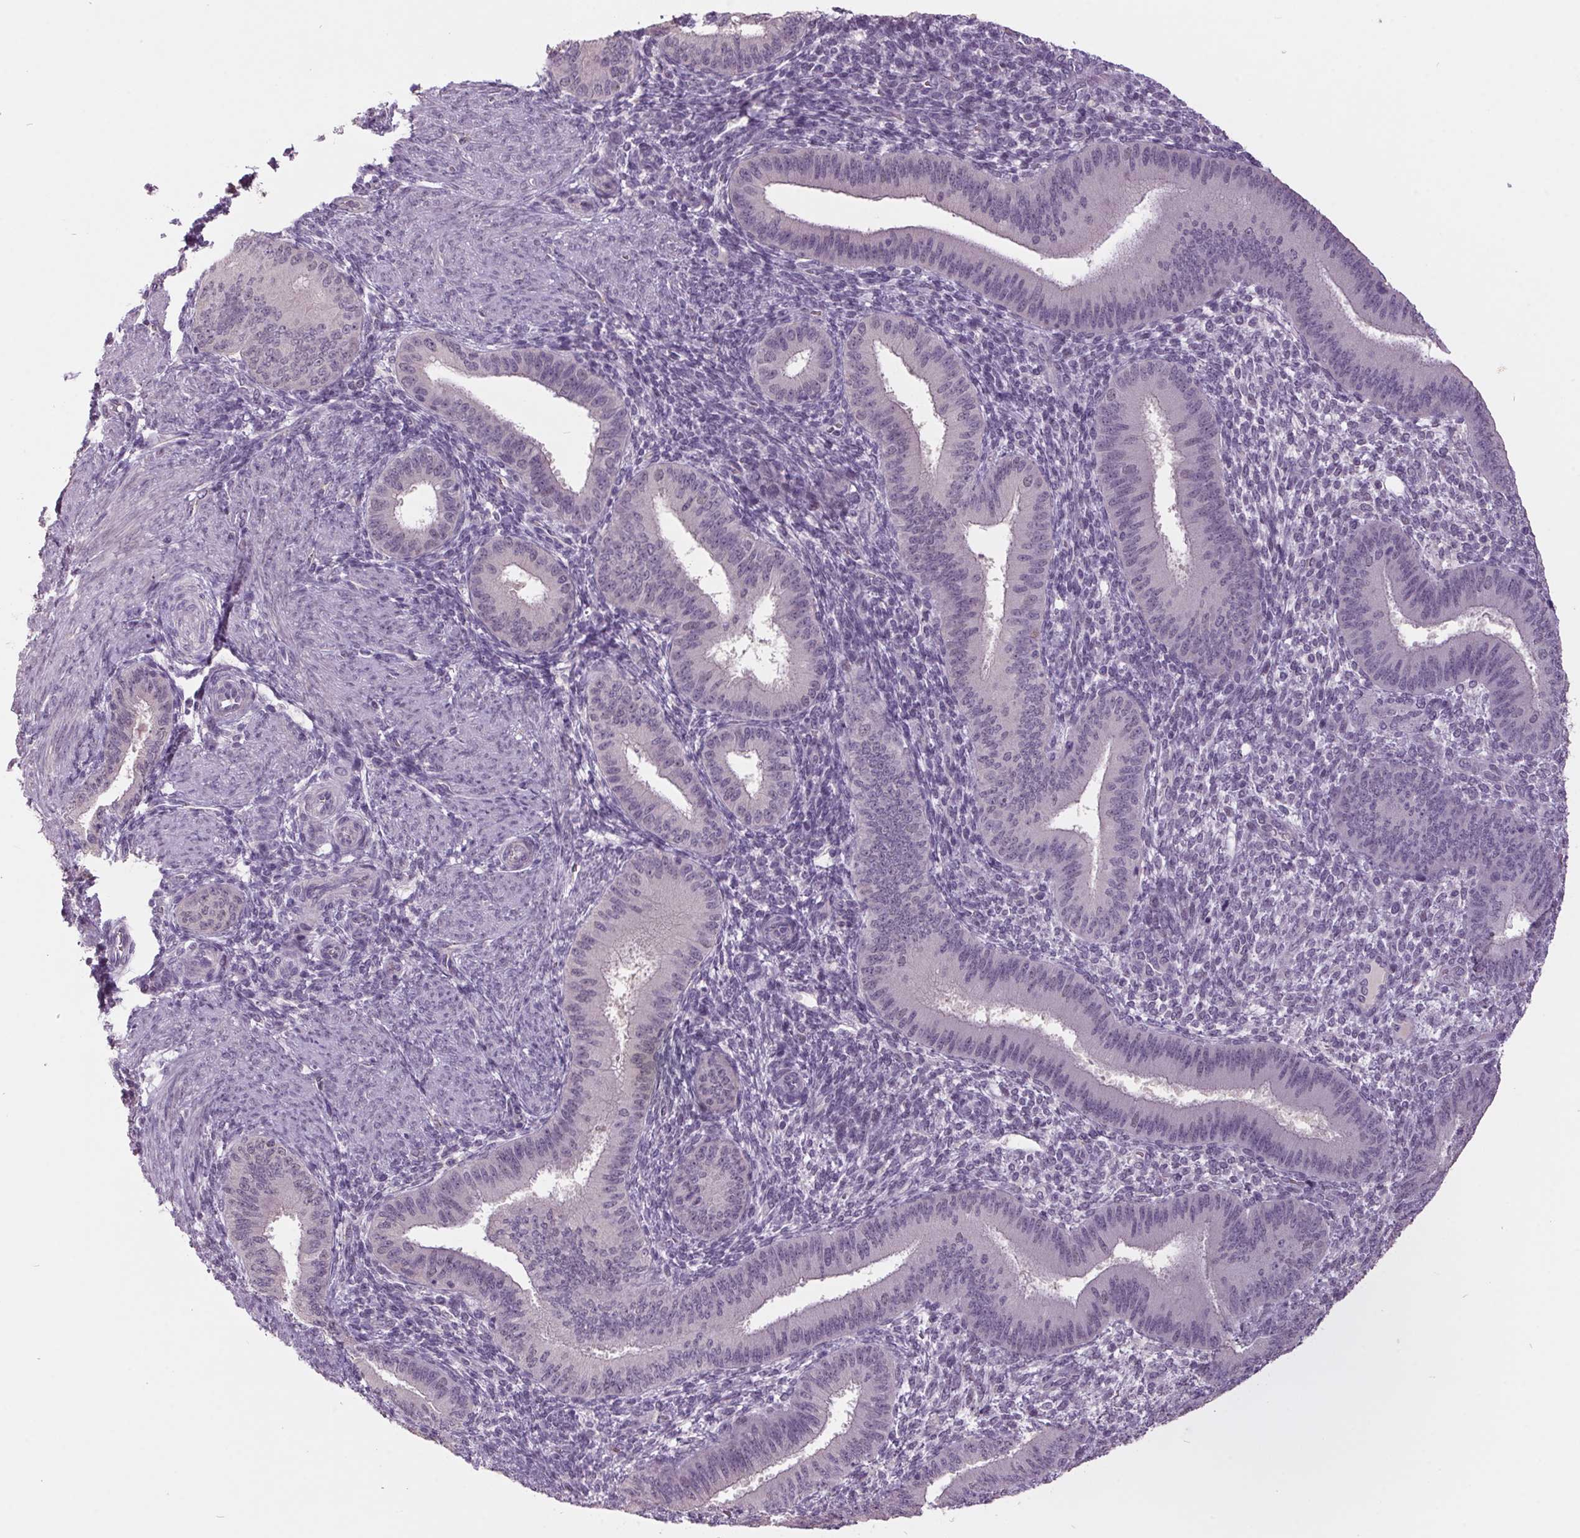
{"staining": {"intensity": "negative", "quantity": "none", "location": "none"}, "tissue": "endometrium", "cell_type": "Cells in endometrial stroma", "image_type": "normal", "snomed": [{"axis": "morphology", "description": "Normal tissue, NOS"}, {"axis": "topography", "description": "Endometrium"}], "caption": "This is a image of IHC staining of benign endometrium, which shows no expression in cells in endometrial stroma.", "gene": "C2orf16", "patient": {"sex": "female", "age": 39}}